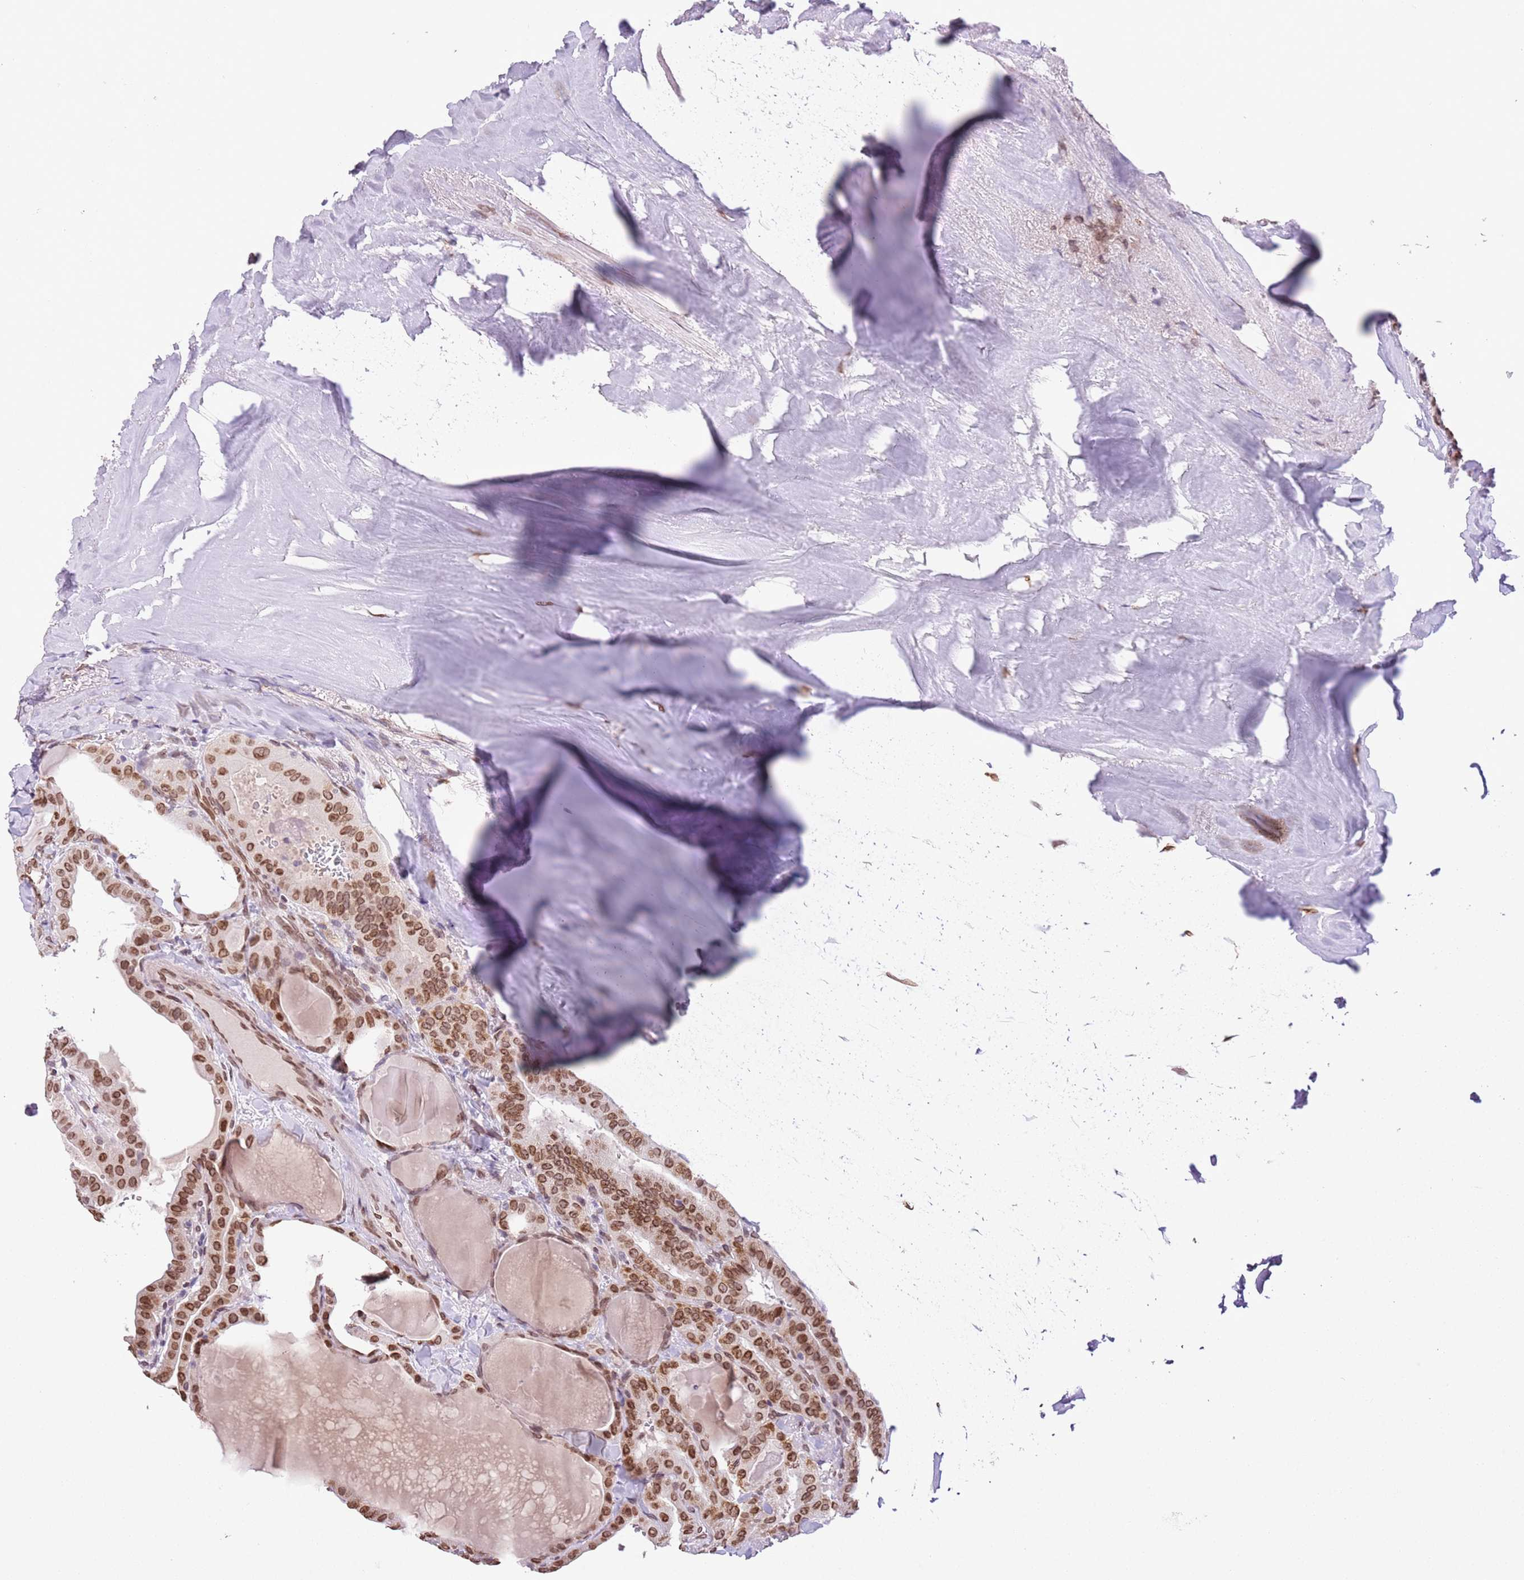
{"staining": {"intensity": "strong", "quantity": ">75%", "location": "cytoplasmic/membranous,nuclear"}, "tissue": "thyroid cancer", "cell_type": "Tumor cells", "image_type": "cancer", "snomed": [{"axis": "morphology", "description": "Papillary adenocarcinoma, NOS"}, {"axis": "topography", "description": "Thyroid gland"}], "caption": "Strong cytoplasmic/membranous and nuclear positivity is appreciated in approximately >75% of tumor cells in thyroid cancer (papillary adenocarcinoma).", "gene": "ZGLP1", "patient": {"sex": "male", "age": 52}}